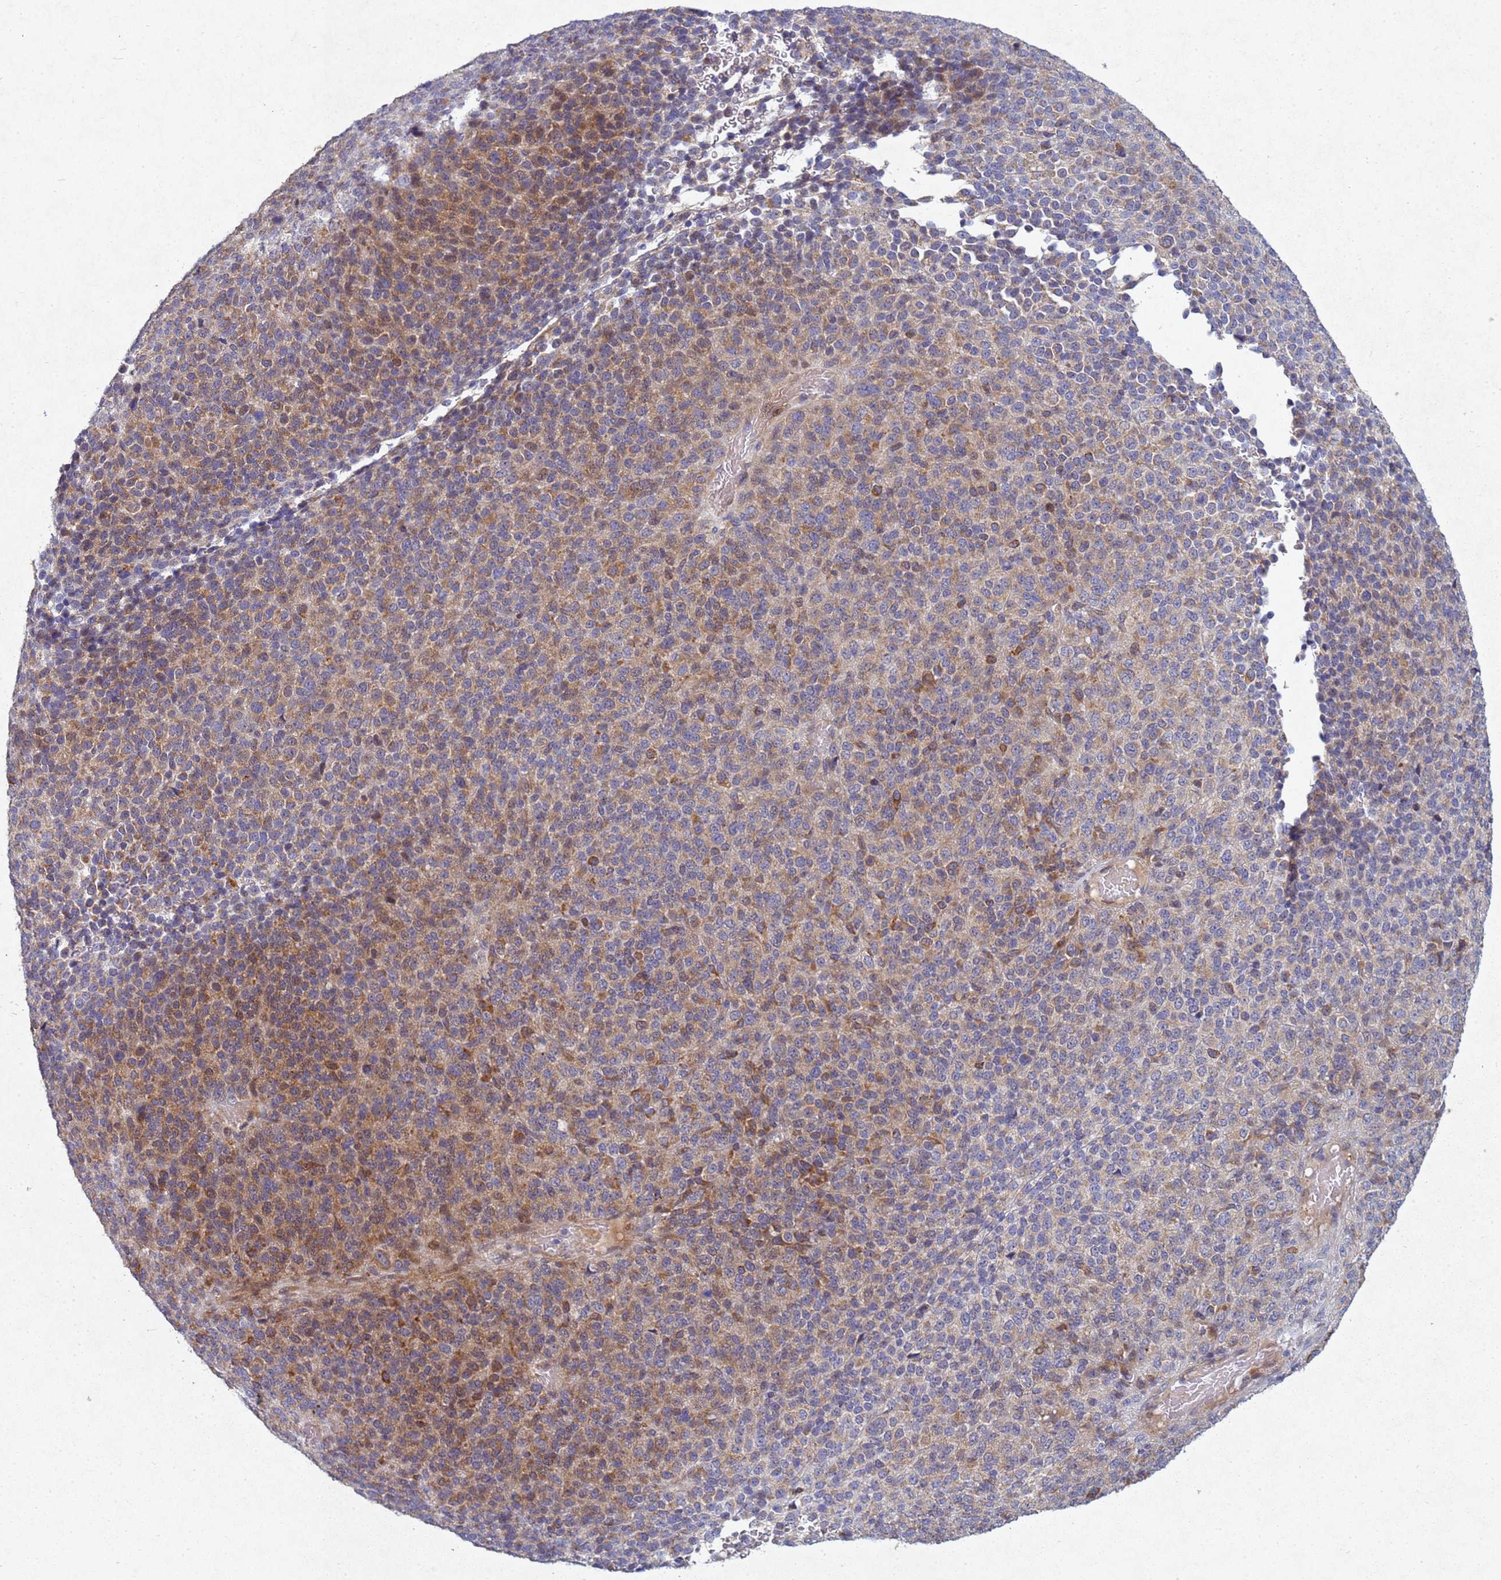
{"staining": {"intensity": "moderate", "quantity": "25%-75%", "location": "cytoplasmic/membranous"}, "tissue": "melanoma", "cell_type": "Tumor cells", "image_type": "cancer", "snomed": [{"axis": "morphology", "description": "Malignant melanoma, Metastatic site"}, {"axis": "topography", "description": "Brain"}], "caption": "Protein positivity by immunohistochemistry (IHC) exhibits moderate cytoplasmic/membranous expression in approximately 25%-75% of tumor cells in melanoma.", "gene": "TNPO2", "patient": {"sex": "female", "age": 56}}